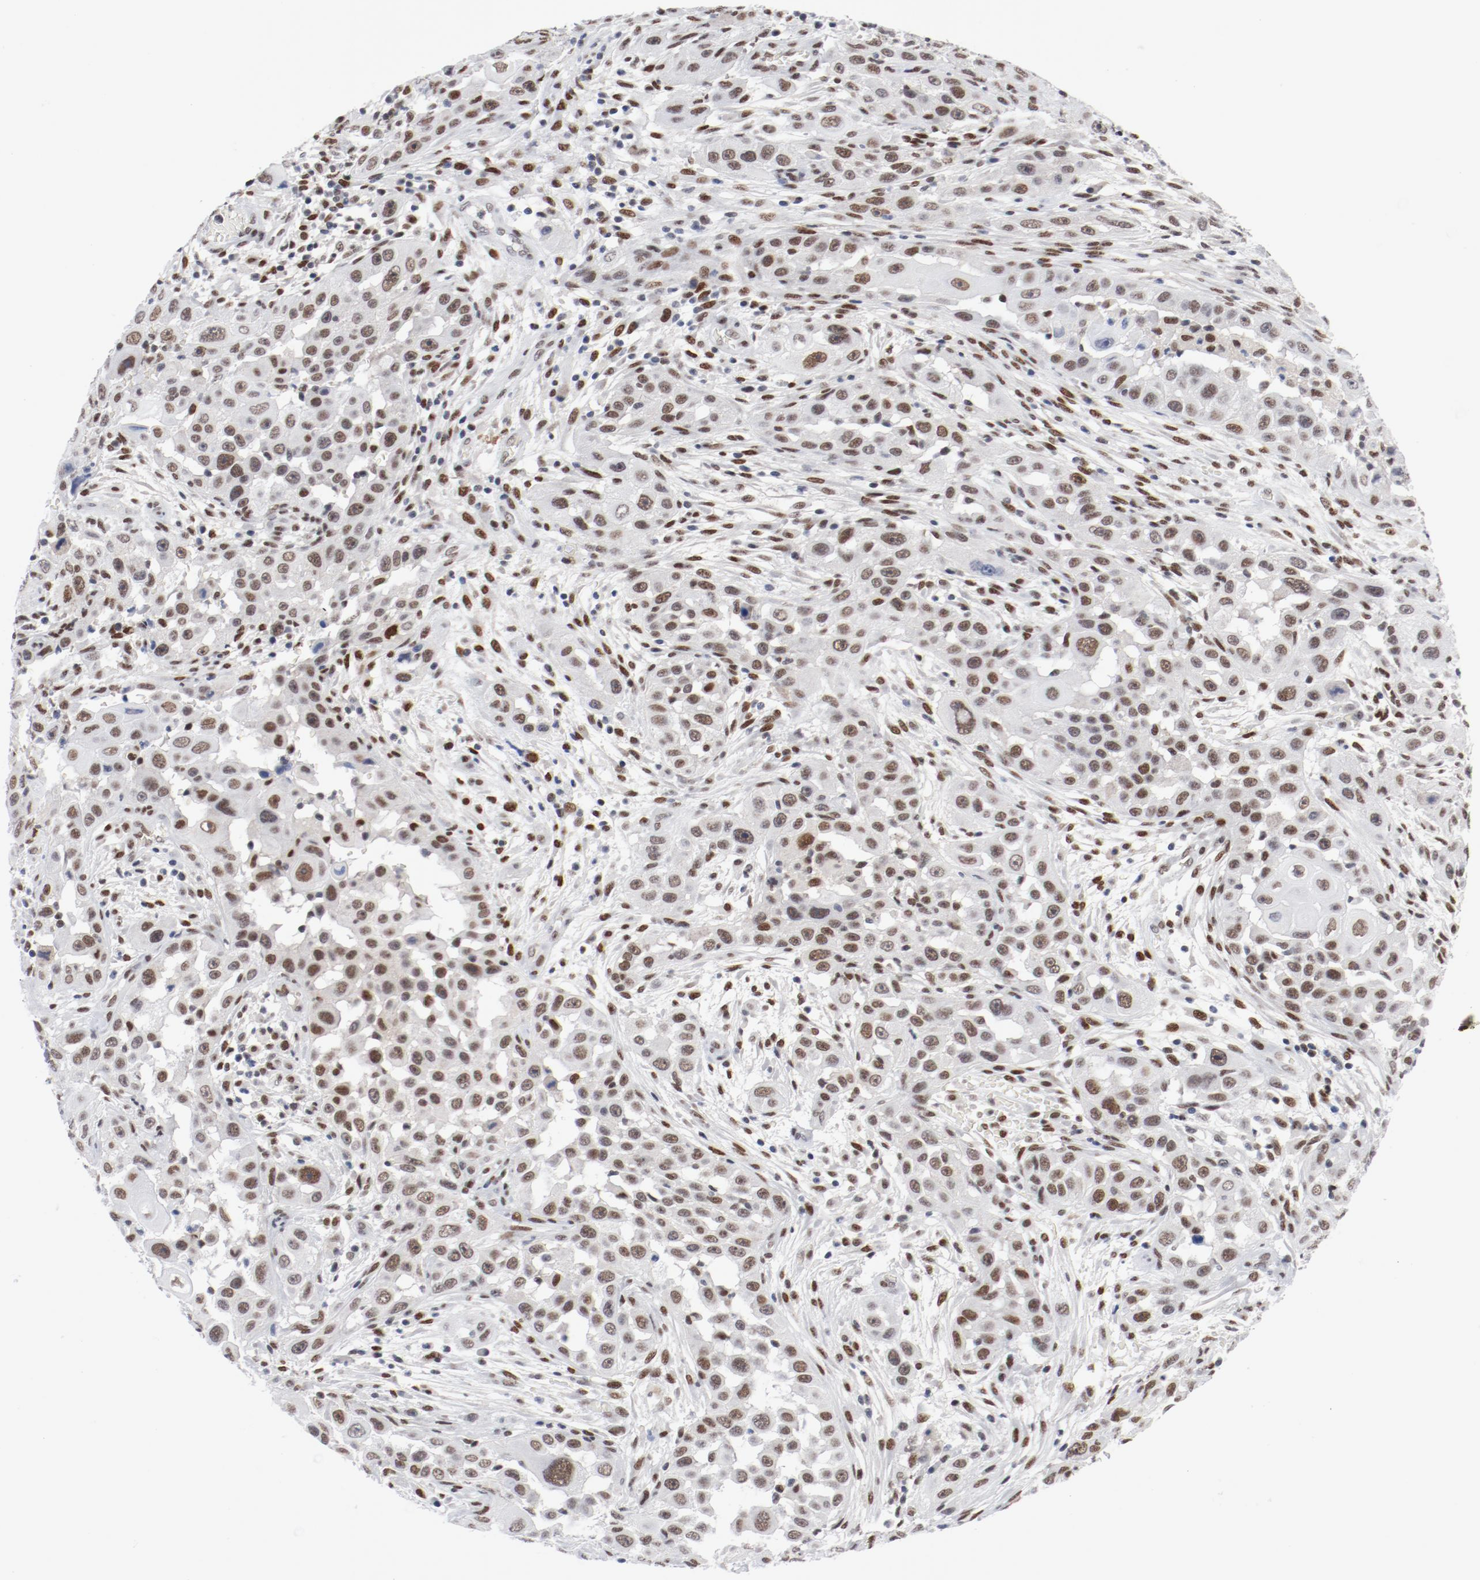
{"staining": {"intensity": "moderate", "quantity": ">75%", "location": "nuclear"}, "tissue": "head and neck cancer", "cell_type": "Tumor cells", "image_type": "cancer", "snomed": [{"axis": "morphology", "description": "Carcinoma, NOS"}, {"axis": "topography", "description": "Head-Neck"}], "caption": "Protein expression analysis of human carcinoma (head and neck) reveals moderate nuclear positivity in approximately >75% of tumor cells.", "gene": "ARNT", "patient": {"sex": "male", "age": 87}}